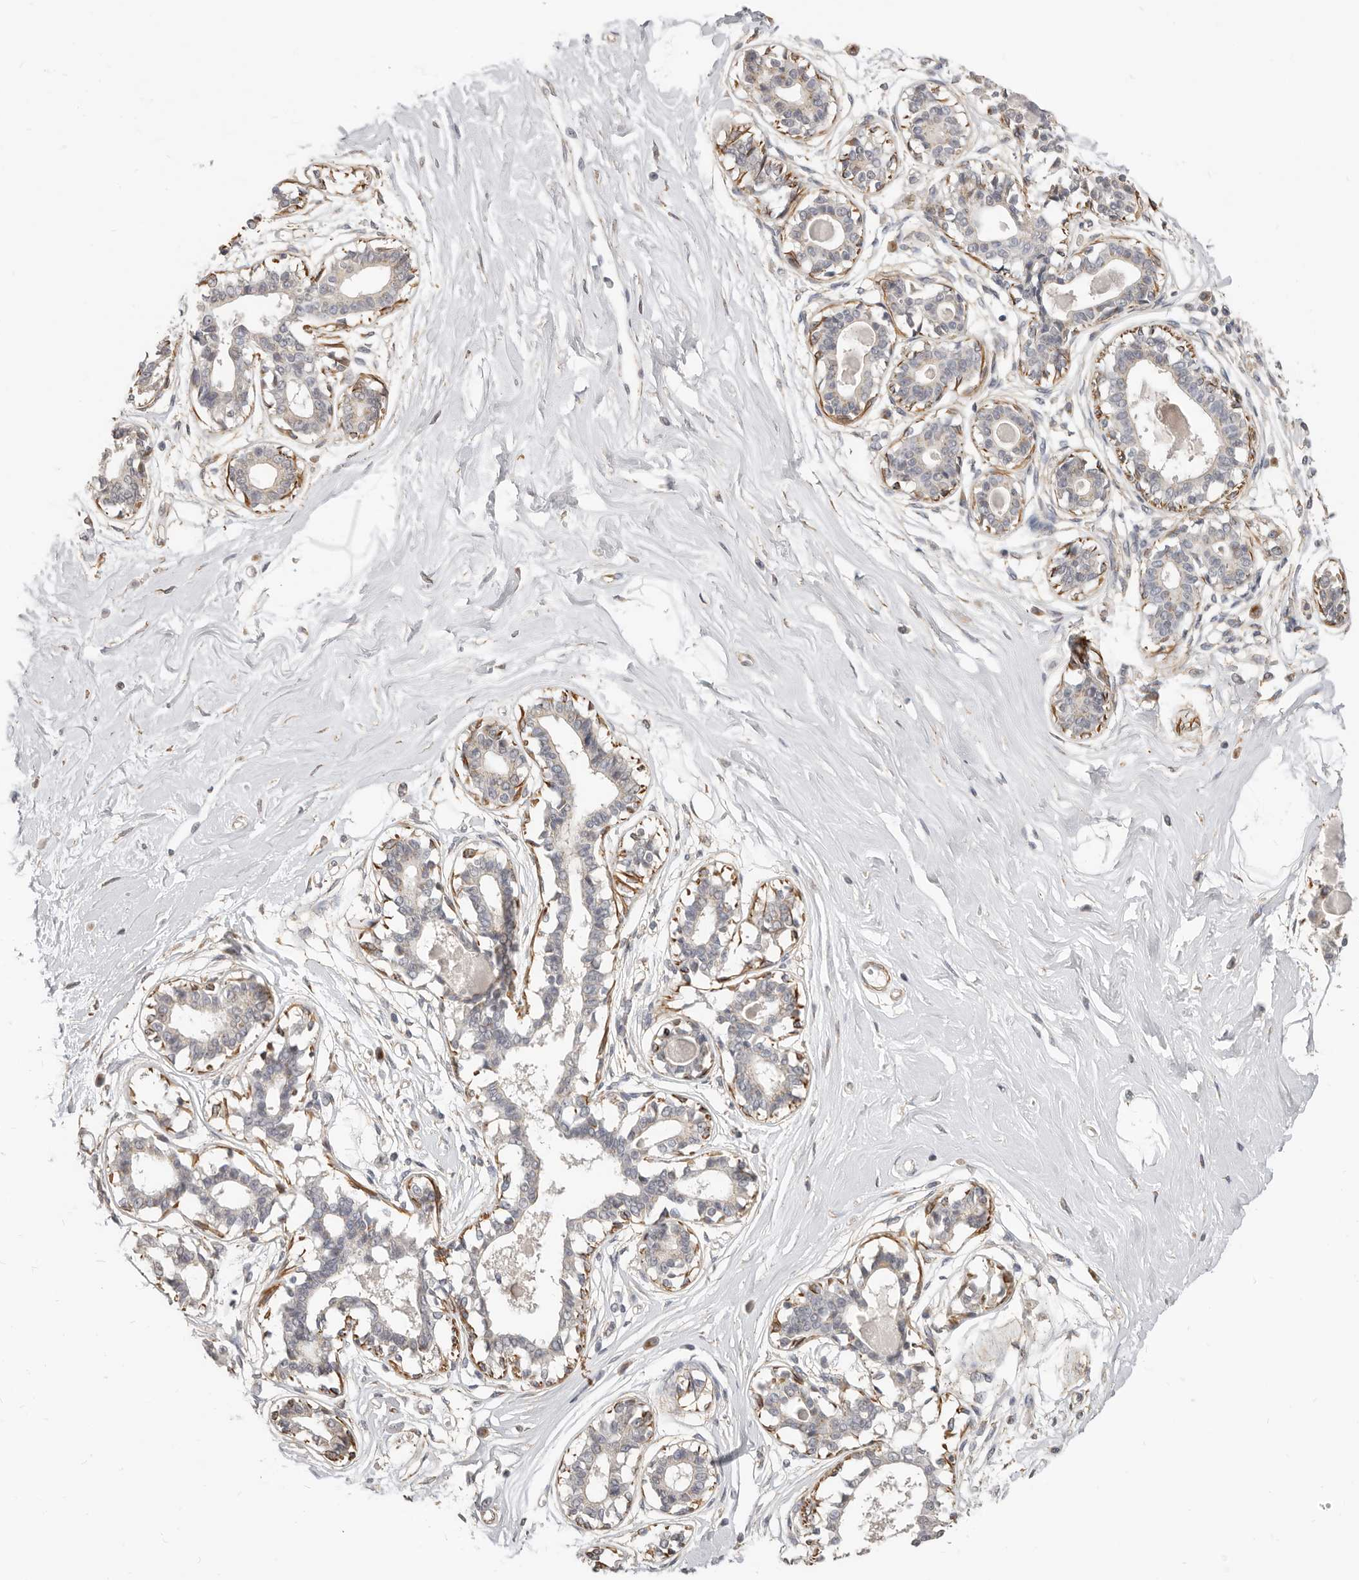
{"staining": {"intensity": "negative", "quantity": "none", "location": "none"}, "tissue": "breast", "cell_type": "Adipocytes", "image_type": "normal", "snomed": [{"axis": "morphology", "description": "Normal tissue, NOS"}, {"axis": "topography", "description": "Breast"}], "caption": "Micrograph shows no protein expression in adipocytes of benign breast. (DAB IHC visualized using brightfield microscopy, high magnification).", "gene": "RABAC1", "patient": {"sex": "female", "age": 45}}